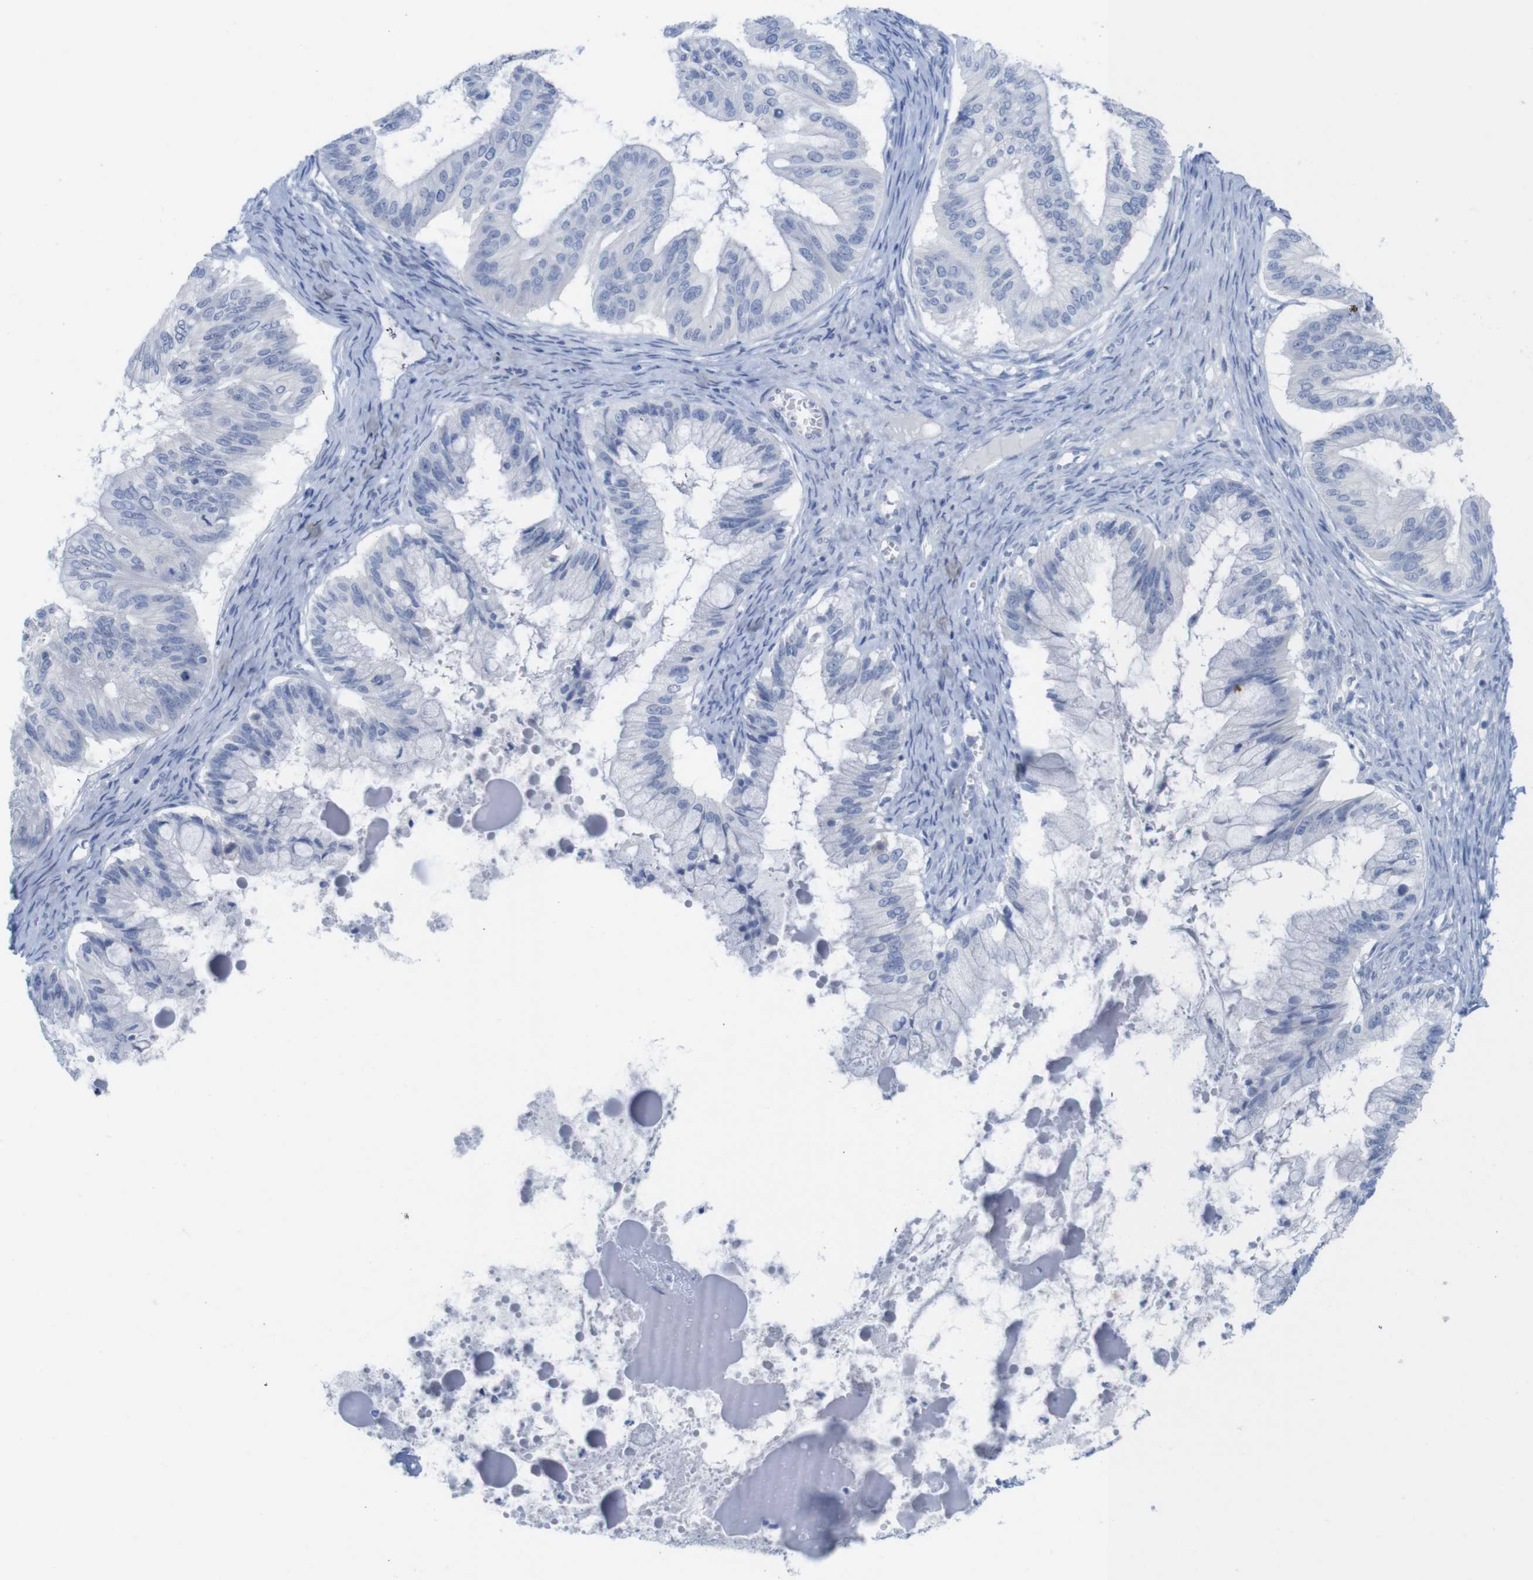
{"staining": {"intensity": "negative", "quantity": "none", "location": "none"}, "tissue": "ovarian cancer", "cell_type": "Tumor cells", "image_type": "cancer", "snomed": [{"axis": "morphology", "description": "Cystadenocarcinoma, mucinous, NOS"}, {"axis": "topography", "description": "Ovary"}], "caption": "The histopathology image reveals no significant staining in tumor cells of mucinous cystadenocarcinoma (ovarian). The staining was performed using DAB (3,3'-diaminobenzidine) to visualize the protein expression in brown, while the nuclei were stained in blue with hematoxylin (Magnification: 20x).", "gene": "PNMA1", "patient": {"sex": "female", "age": 57}}